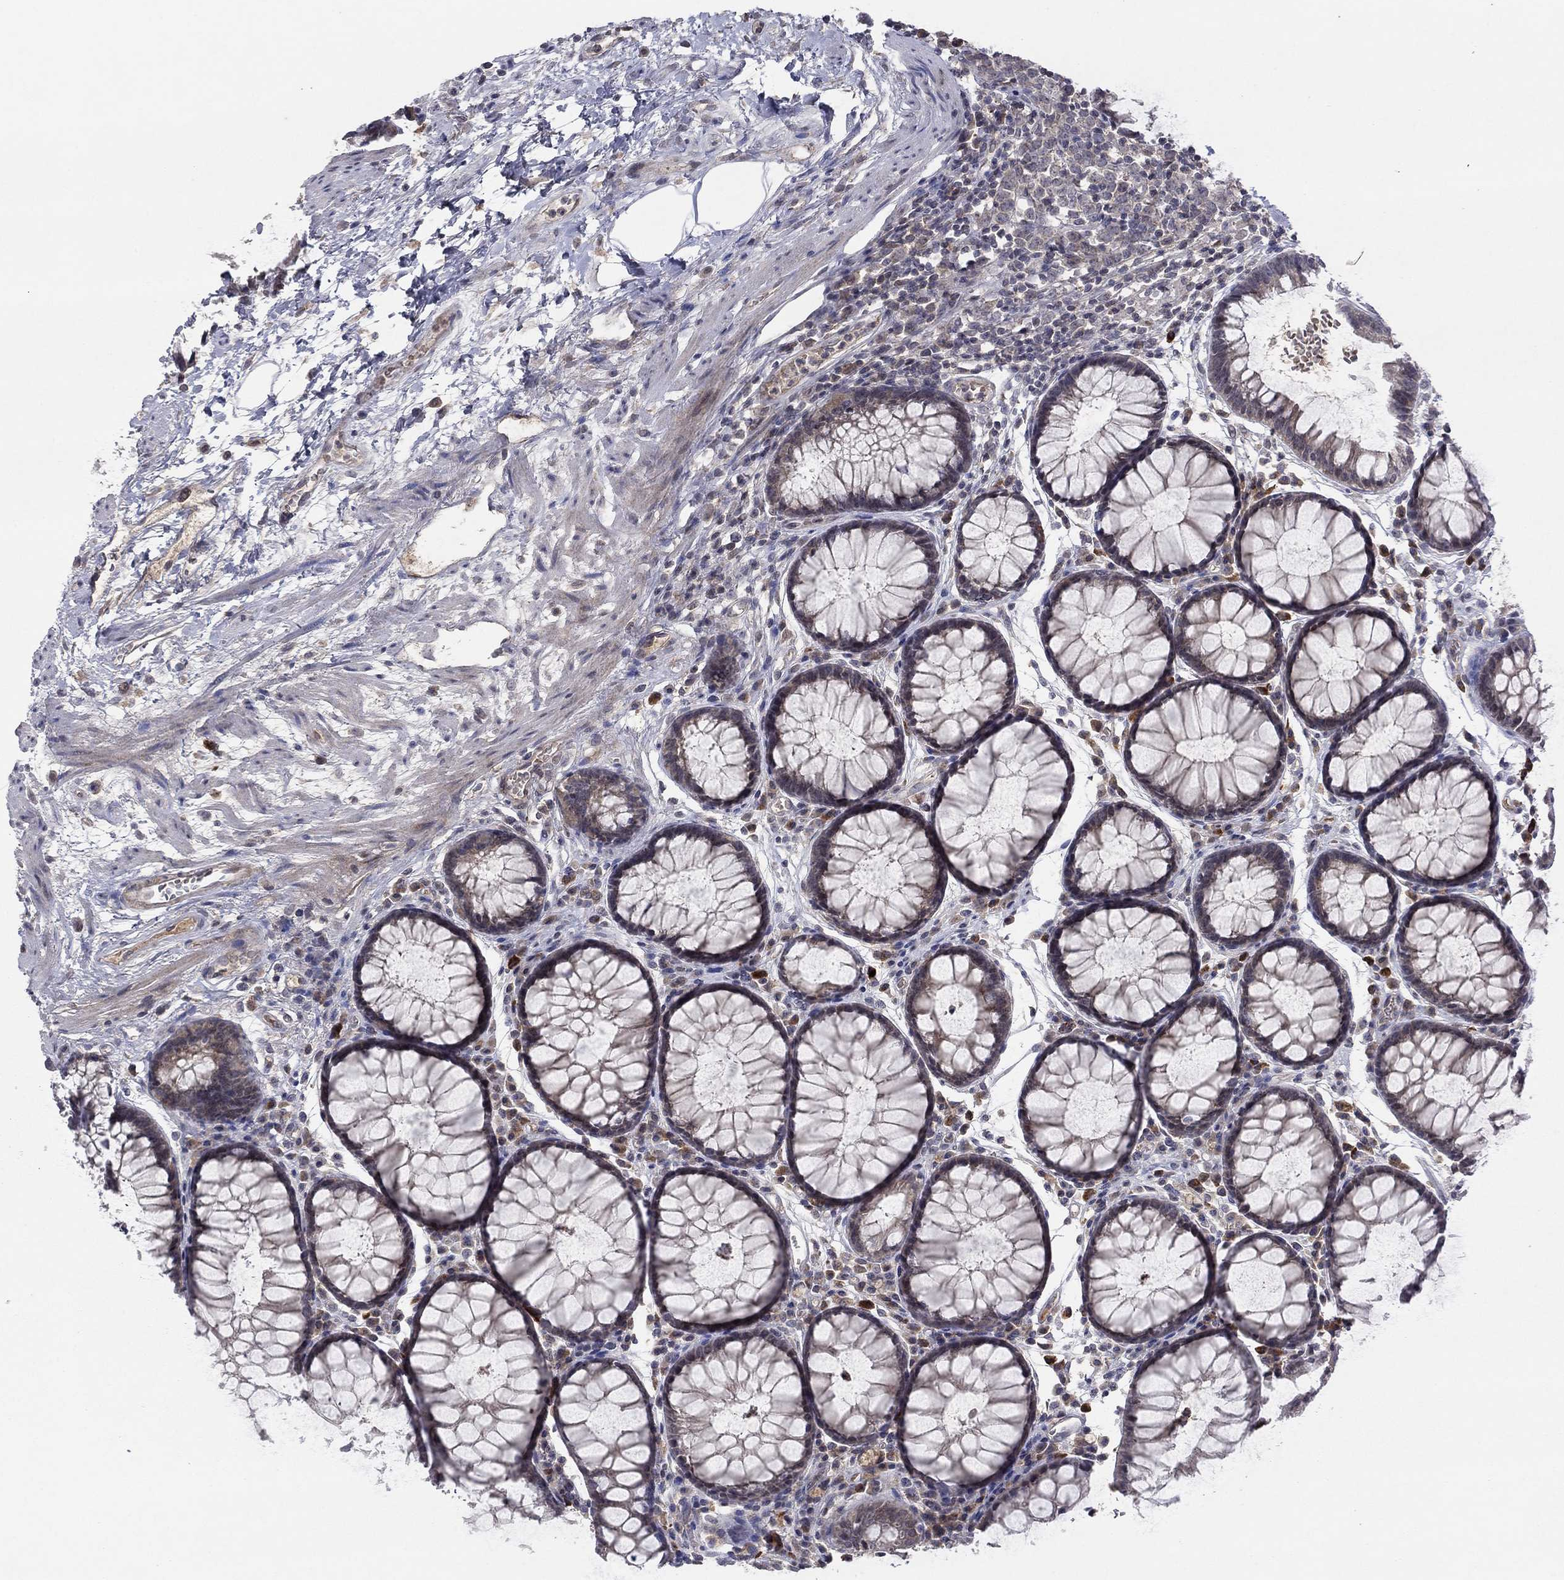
{"staining": {"intensity": "weak", "quantity": "25%-75%", "location": "cytoplasmic/membranous"}, "tissue": "rectum", "cell_type": "Glandular cells", "image_type": "normal", "snomed": [{"axis": "morphology", "description": "Normal tissue, NOS"}, {"axis": "topography", "description": "Rectum"}], "caption": "Rectum stained with IHC reveals weak cytoplasmic/membranous expression in approximately 25%-75% of glandular cells. (brown staining indicates protein expression, while blue staining denotes nuclei).", "gene": "IL4", "patient": {"sex": "female", "age": 68}}